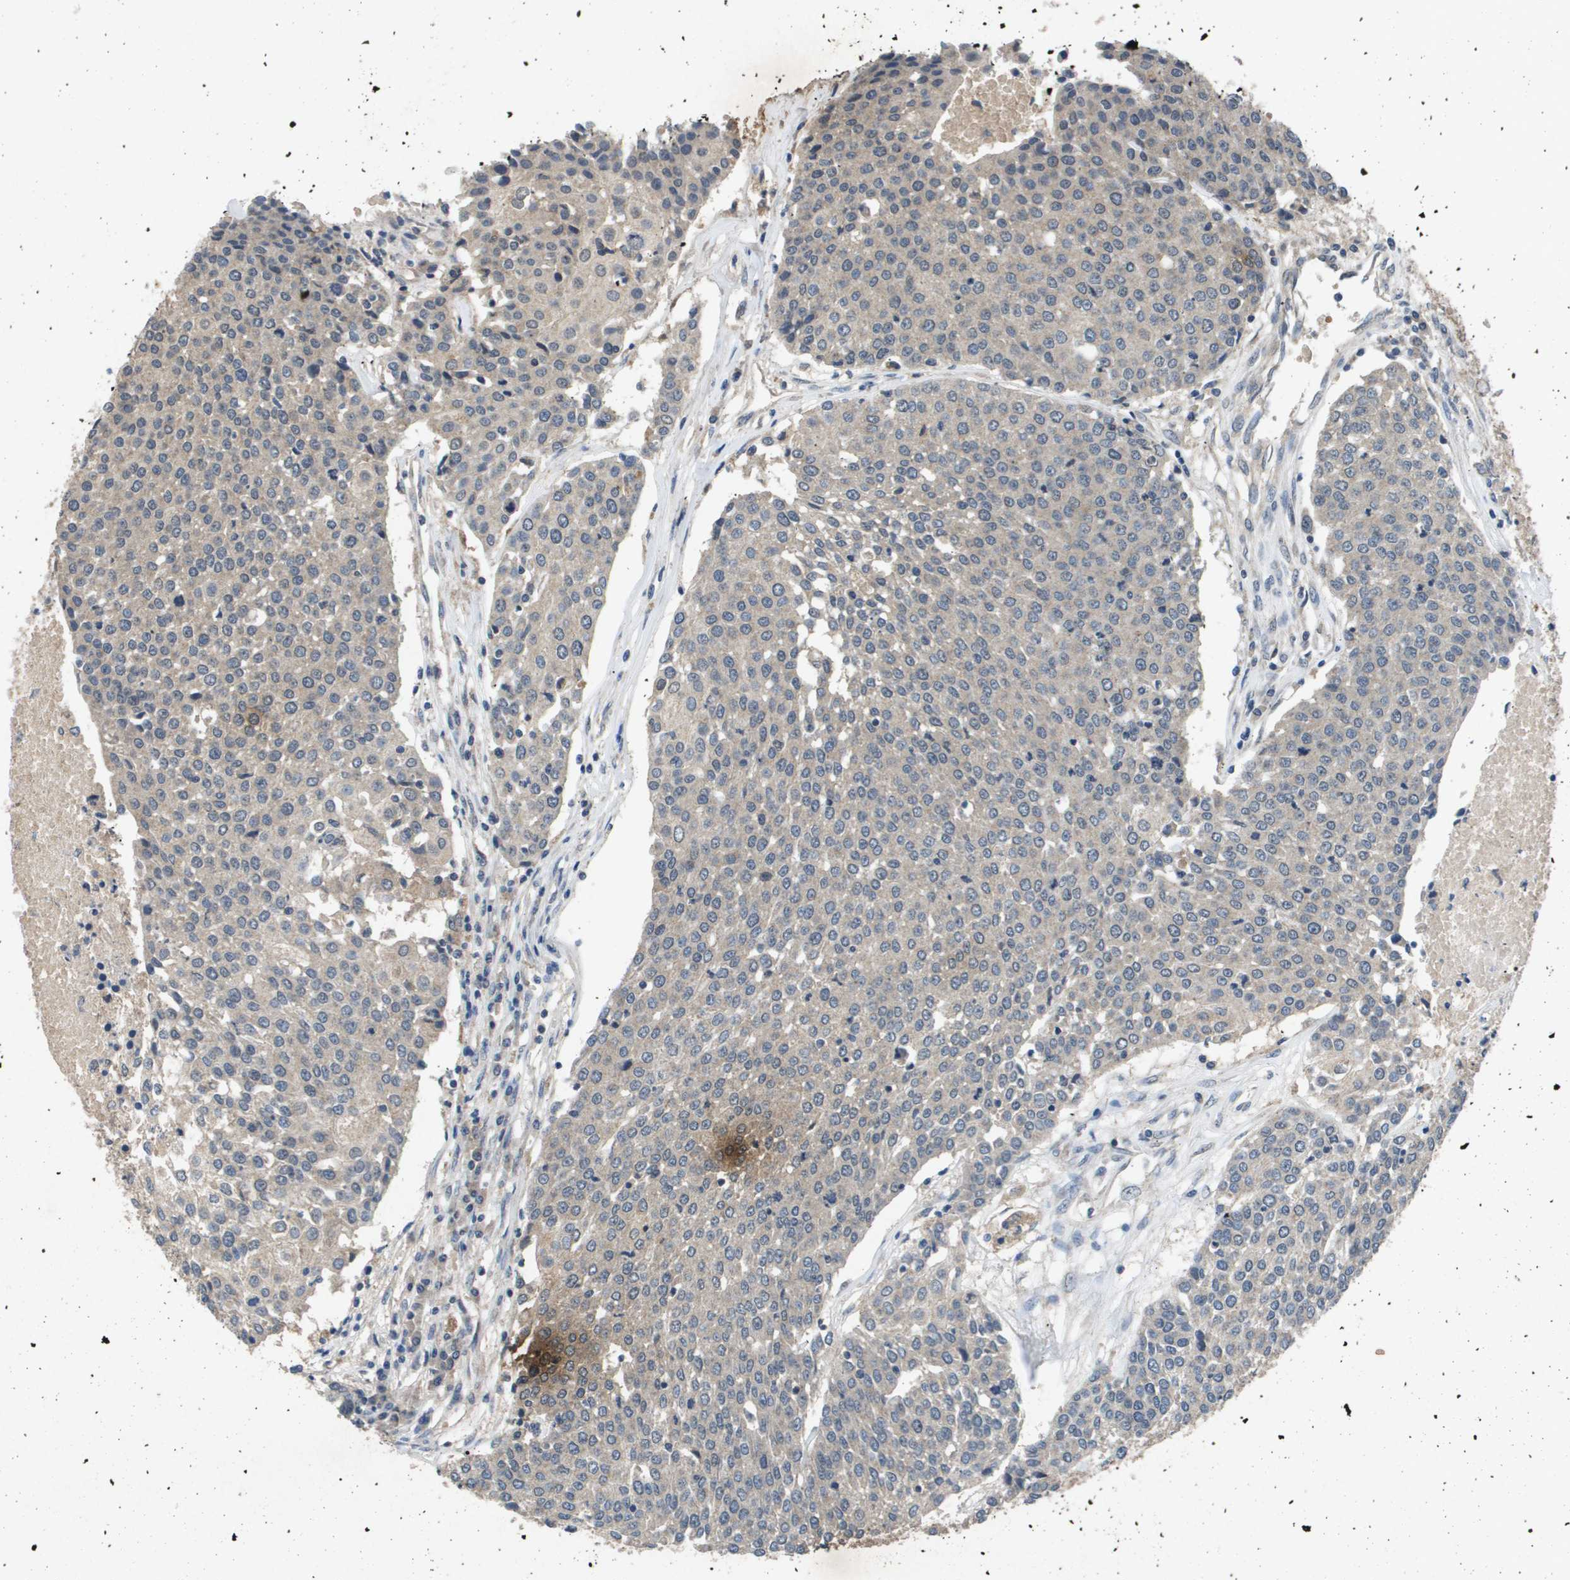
{"staining": {"intensity": "weak", "quantity": ">75%", "location": "cytoplasmic/membranous"}, "tissue": "urothelial cancer", "cell_type": "Tumor cells", "image_type": "cancer", "snomed": [{"axis": "morphology", "description": "Urothelial carcinoma, High grade"}, {"axis": "topography", "description": "Urinary bladder"}], "caption": "Protein analysis of urothelial carcinoma (high-grade) tissue displays weak cytoplasmic/membranous expression in about >75% of tumor cells.", "gene": "PROC", "patient": {"sex": "female", "age": 85}}